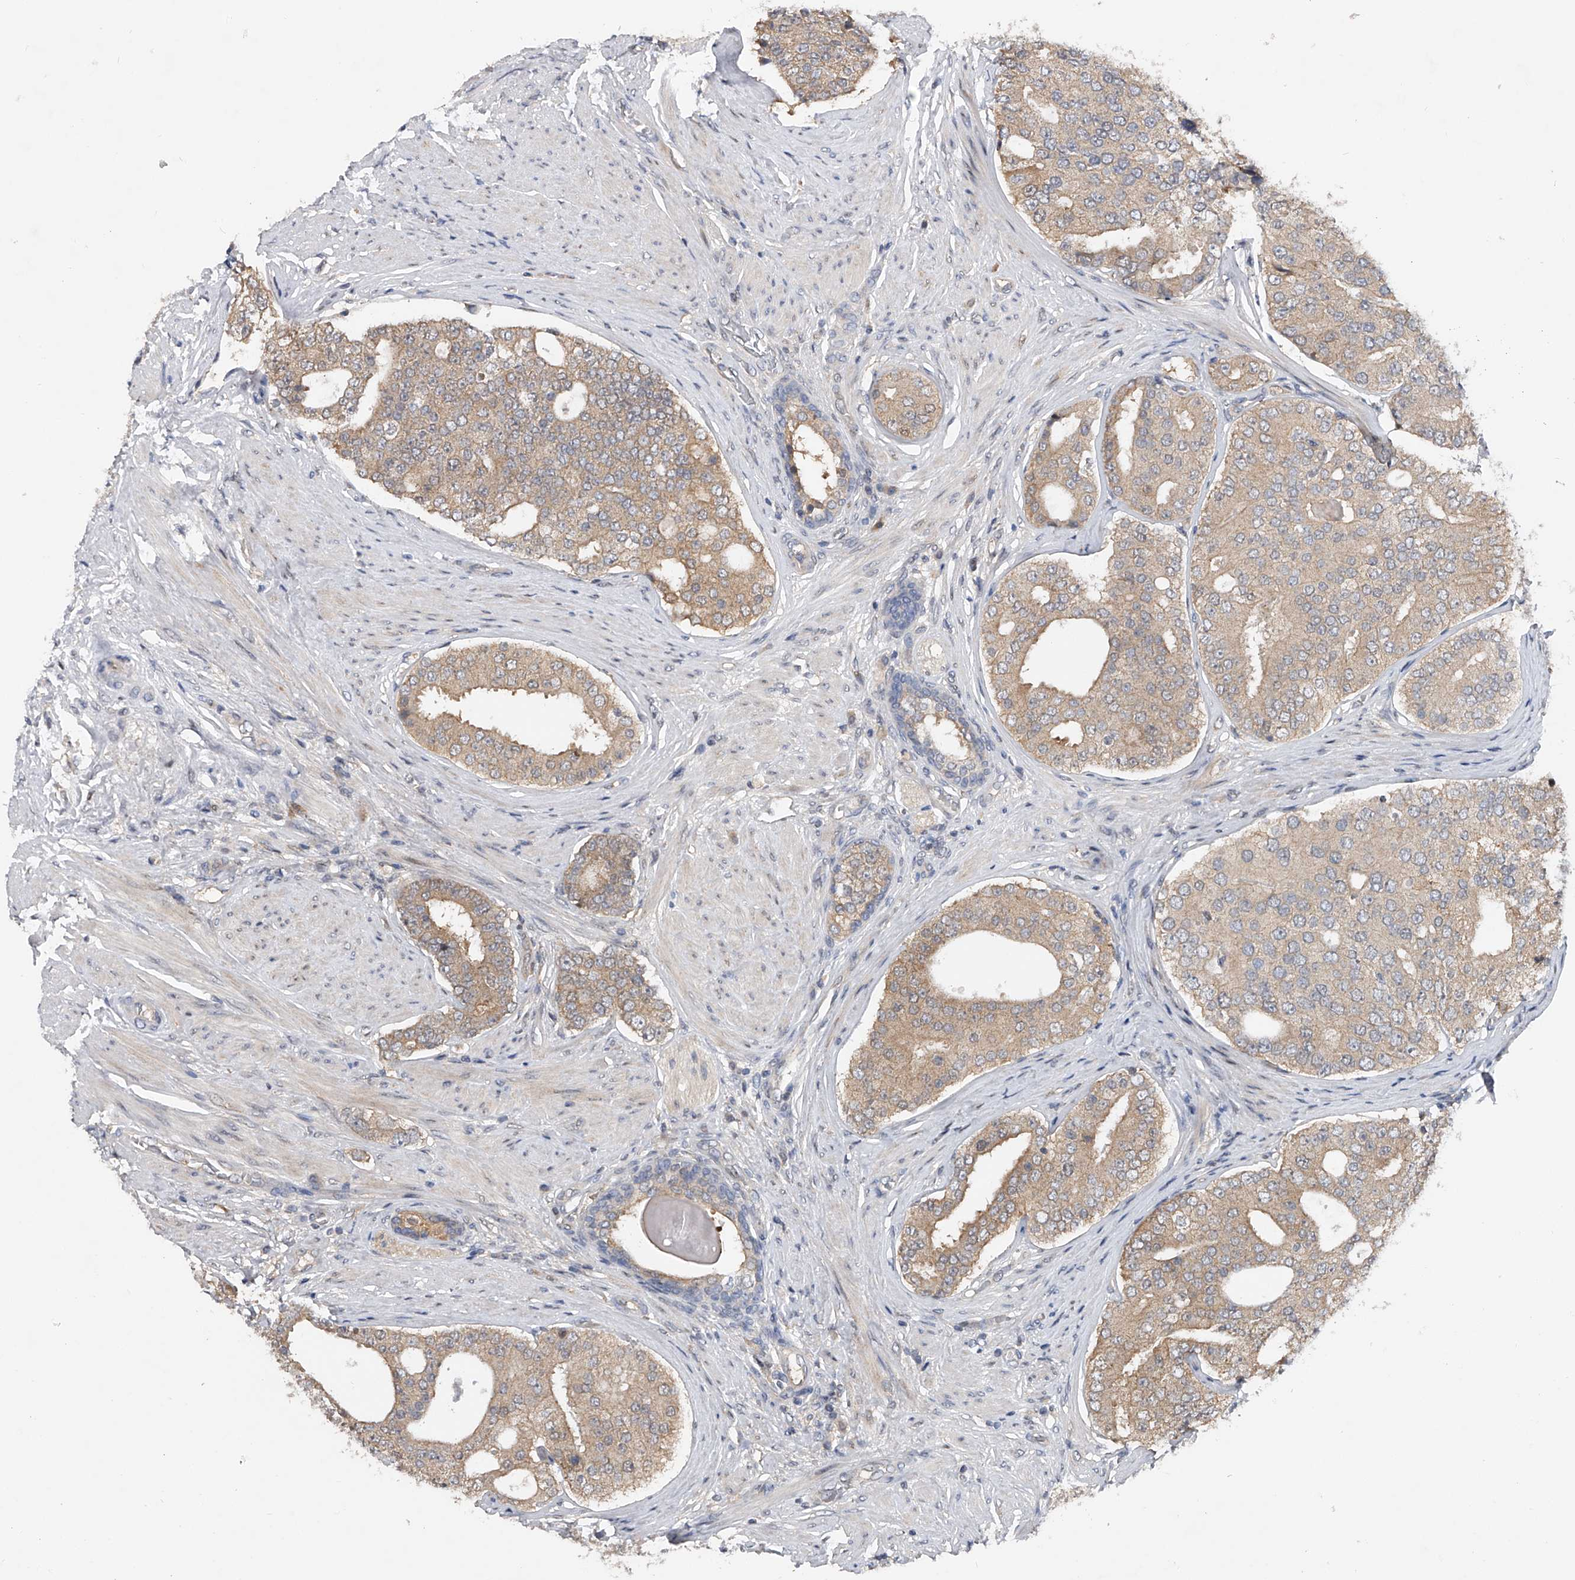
{"staining": {"intensity": "weak", "quantity": ">75%", "location": "cytoplasmic/membranous"}, "tissue": "prostate cancer", "cell_type": "Tumor cells", "image_type": "cancer", "snomed": [{"axis": "morphology", "description": "Adenocarcinoma, High grade"}, {"axis": "topography", "description": "Prostate"}], "caption": "DAB immunohistochemical staining of human prostate cancer (adenocarcinoma (high-grade)) demonstrates weak cytoplasmic/membranous protein expression in approximately >75% of tumor cells.", "gene": "RWDD2A", "patient": {"sex": "male", "age": 56}}